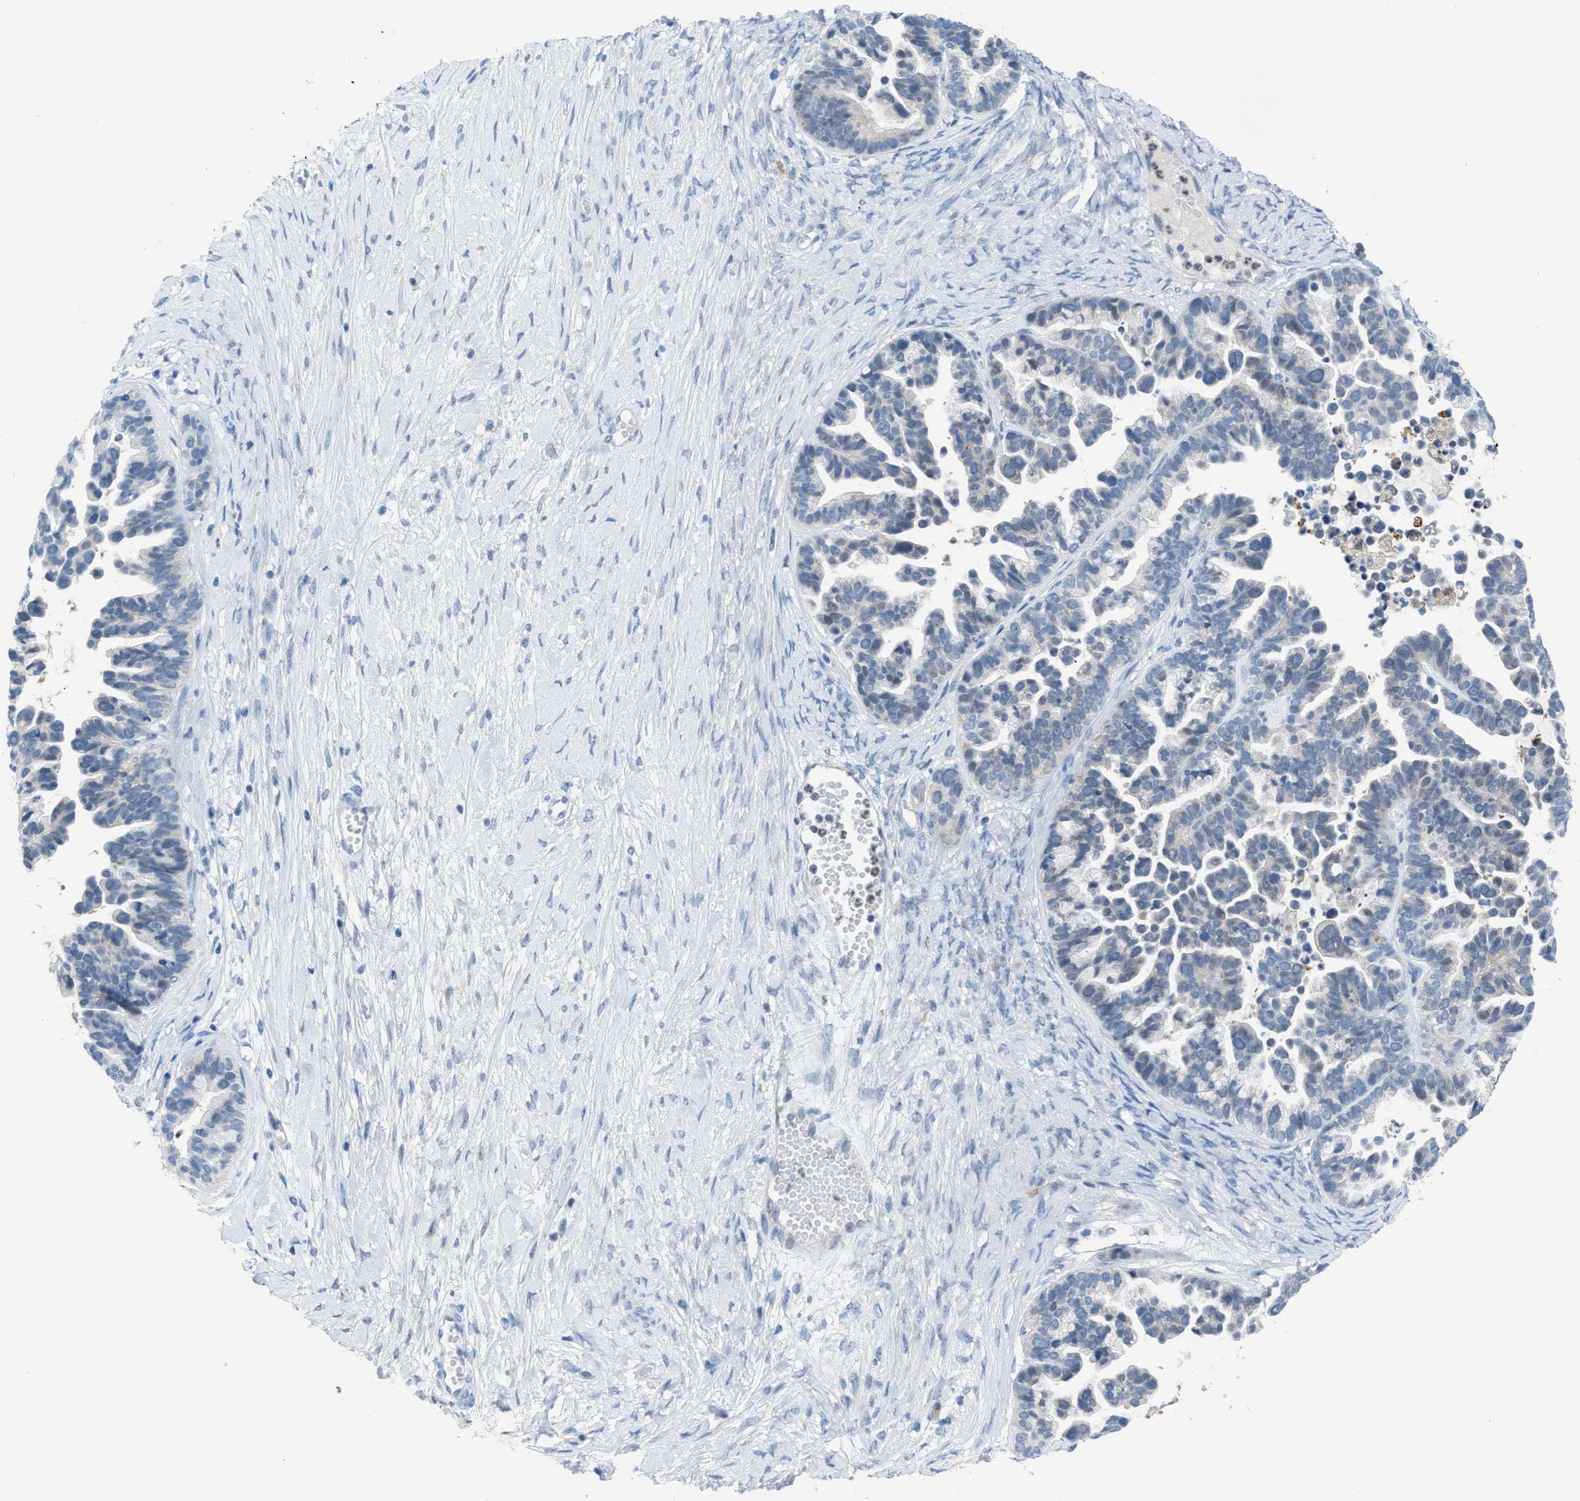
{"staining": {"intensity": "negative", "quantity": "none", "location": "none"}, "tissue": "ovarian cancer", "cell_type": "Tumor cells", "image_type": "cancer", "snomed": [{"axis": "morphology", "description": "Cystadenocarcinoma, serous, NOS"}, {"axis": "topography", "description": "Ovary"}], "caption": "Human serous cystadenocarcinoma (ovarian) stained for a protein using immunohistochemistry demonstrates no positivity in tumor cells.", "gene": "PPM1D", "patient": {"sex": "female", "age": 56}}